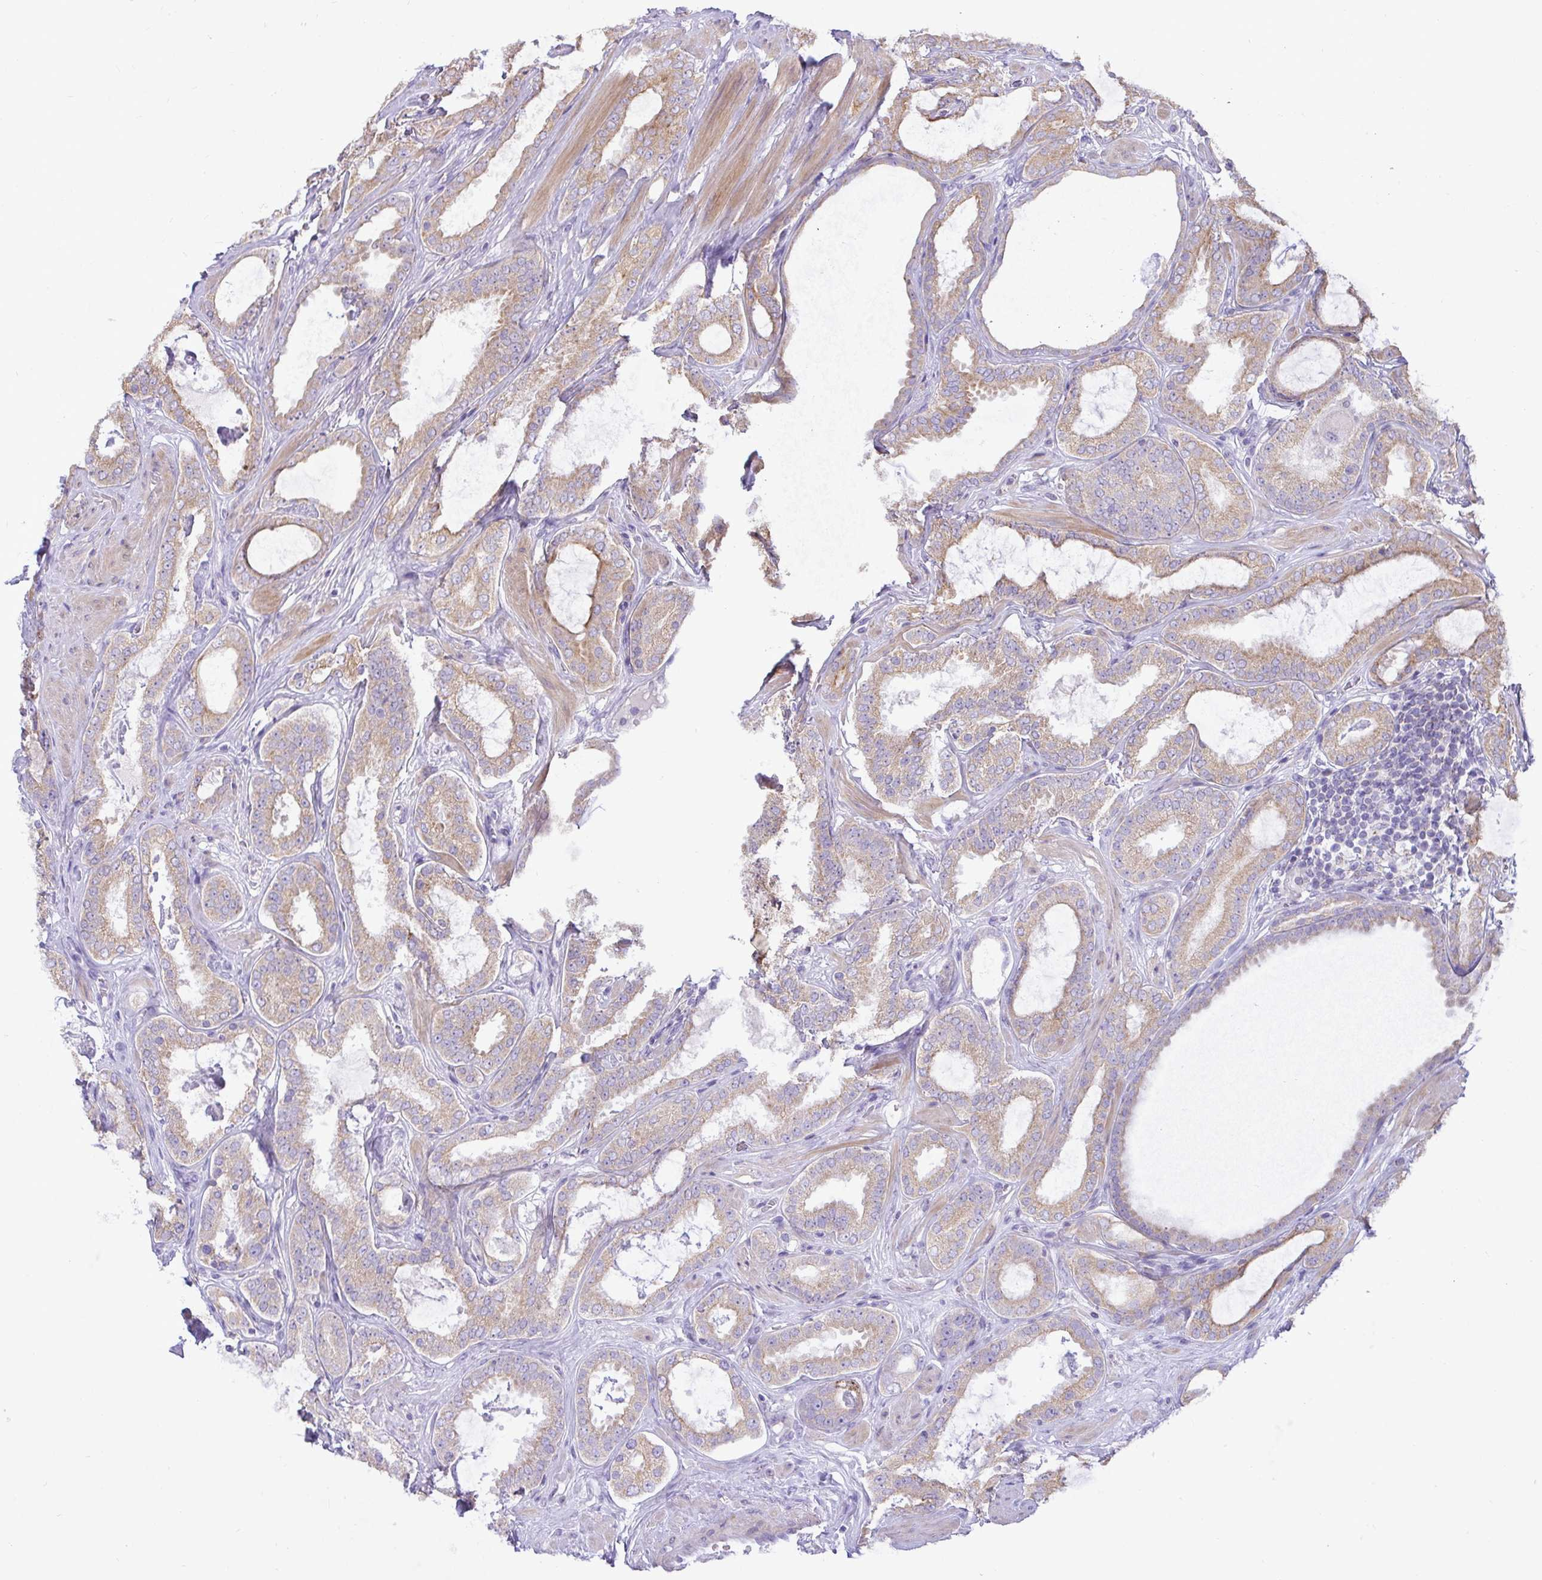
{"staining": {"intensity": "weak", "quantity": ">75%", "location": "cytoplasmic/membranous"}, "tissue": "prostate cancer", "cell_type": "Tumor cells", "image_type": "cancer", "snomed": [{"axis": "morphology", "description": "Adenocarcinoma, High grade"}, {"axis": "topography", "description": "Prostate"}], "caption": "A high-resolution image shows IHC staining of prostate cancer, which shows weak cytoplasmic/membranous positivity in about >75% of tumor cells.", "gene": "STRIP1", "patient": {"sex": "male", "age": 63}}